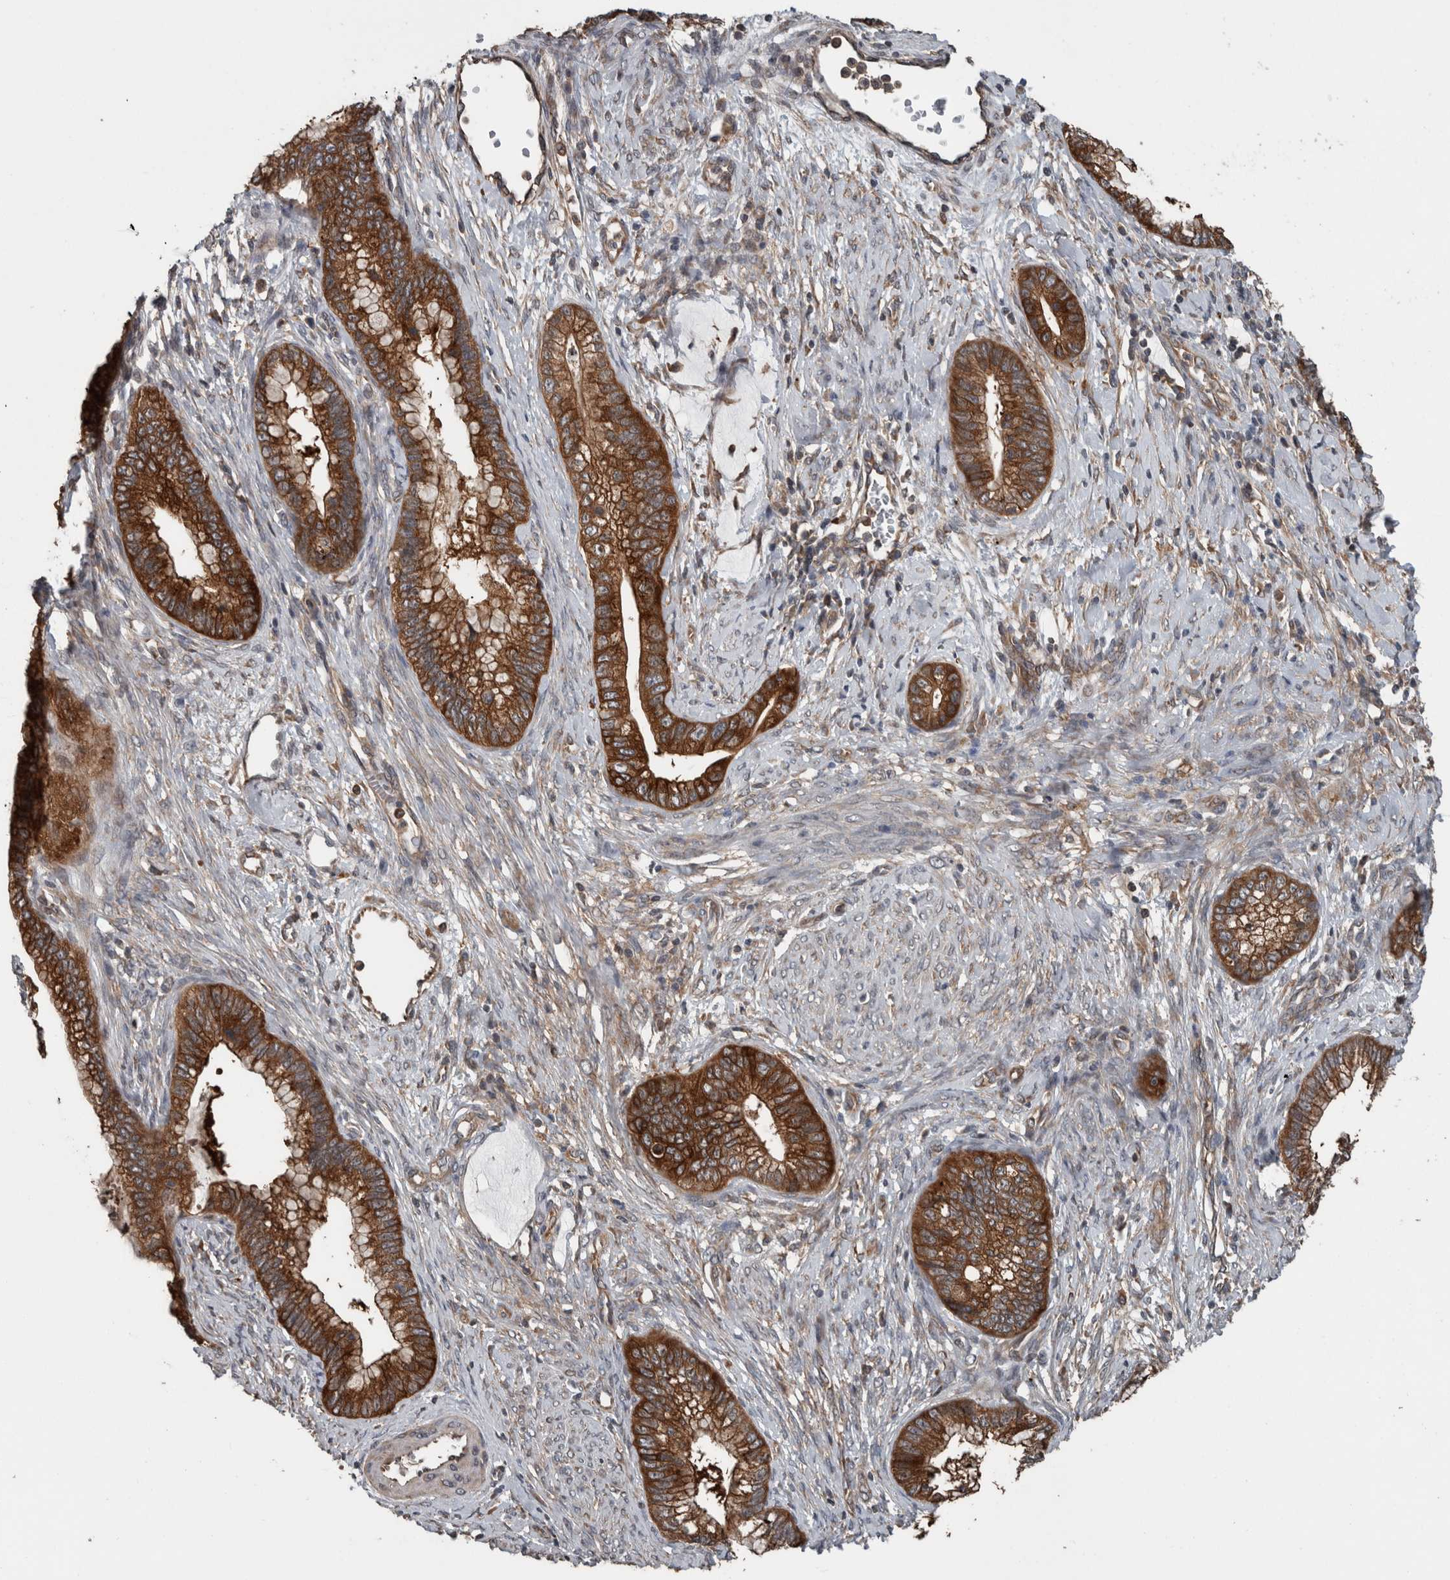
{"staining": {"intensity": "strong", "quantity": ">75%", "location": "cytoplasmic/membranous"}, "tissue": "cervical cancer", "cell_type": "Tumor cells", "image_type": "cancer", "snomed": [{"axis": "morphology", "description": "Adenocarcinoma, NOS"}, {"axis": "topography", "description": "Cervix"}], "caption": "The immunohistochemical stain labels strong cytoplasmic/membranous expression in tumor cells of cervical adenocarcinoma tissue. The staining was performed using DAB (3,3'-diaminobenzidine), with brown indicating positive protein expression. Nuclei are stained blue with hematoxylin.", "gene": "RIOK3", "patient": {"sex": "female", "age": 44}}